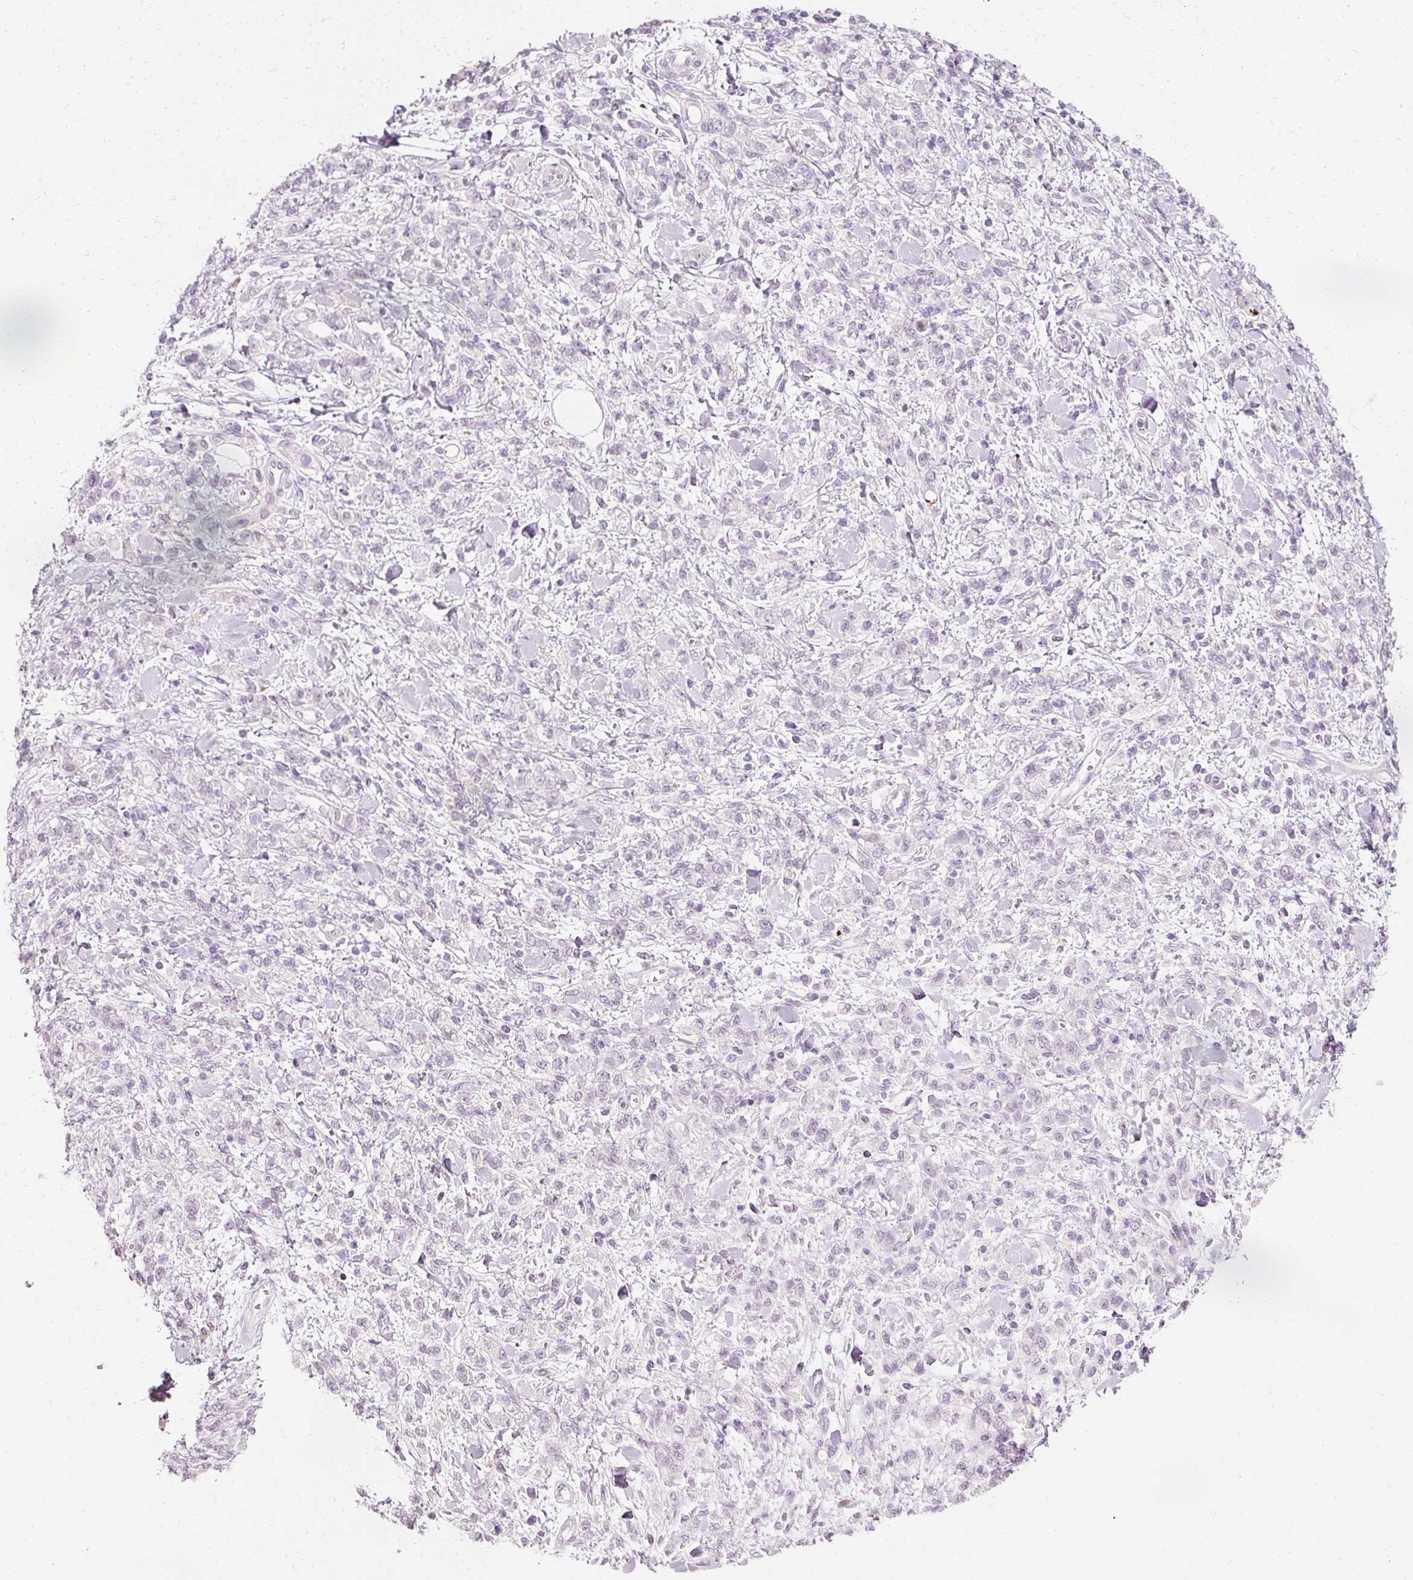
{"staining": {"intensity": "negative", "quantity": "none", "location": "none"}, "tissue": "stomach cancer", "cell_type": "Tumor cells", "image_type": "cancer", "snomed": [{"axis": "morphology", "description": "Adenocarcinoma, NOS"}, {"axis": "topography", "description": "Stomach"}], "caption": "An IHC micrograph of stomach adenocarcinoma is shown. There is no staining in tumor cells of stomach adenocarcinoma.", "gene": "ELAVL3", "patient": {"sex": "male", "age": 77}}